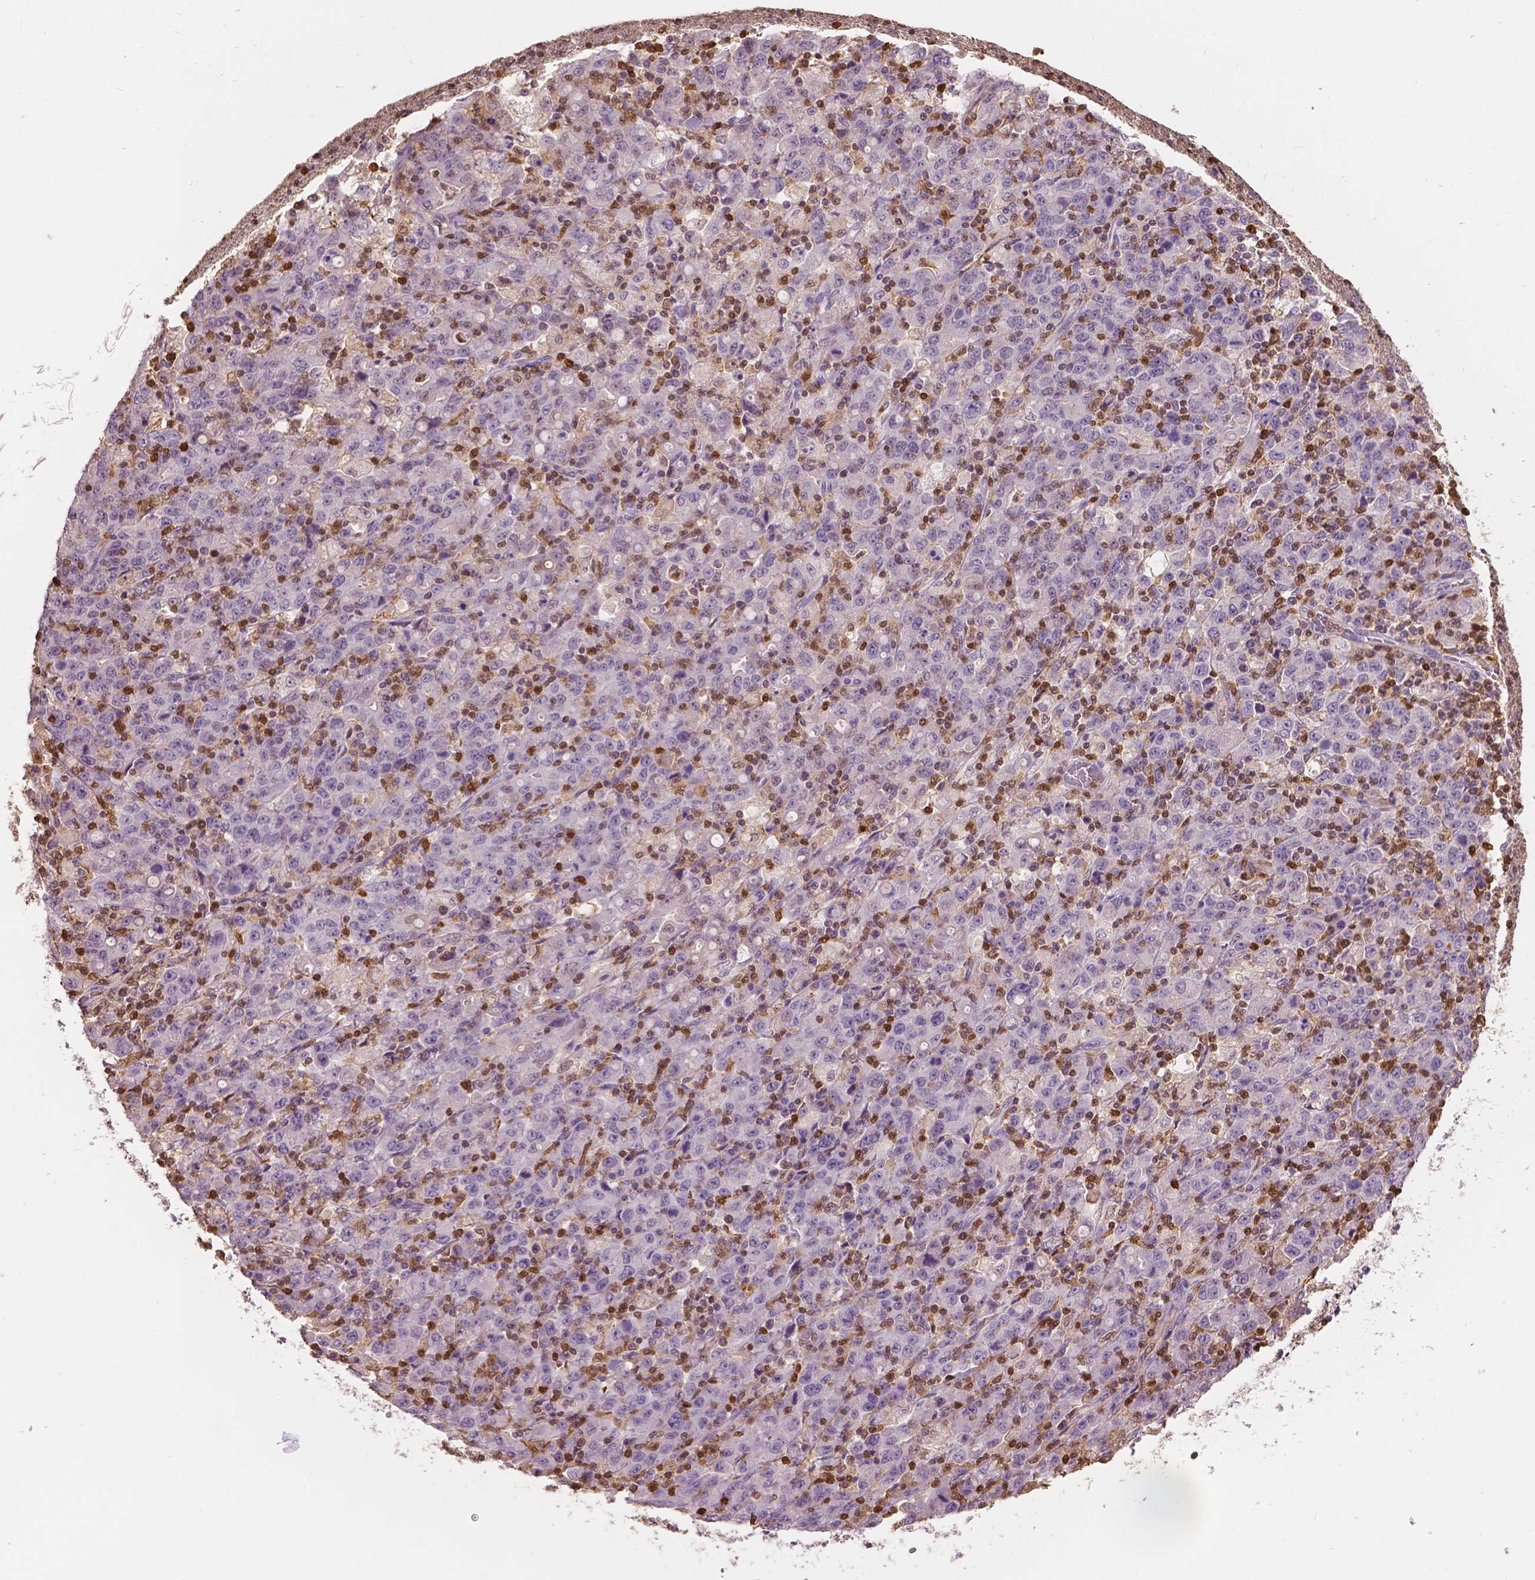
{"staining": {"intensity": "negative", "quantity": "none", "location": "none"}, "tissue": "stomach cancer", "cell_type": "Tumor cells", "image_type": "cancer", "snomed": [{"axis": "morphology", "description": "Adenocarcinoma, NOS"}, {"axis": "topography", "description": "Stomach, upper"}], "caption": "There is no significant staining in tumor cells of stomach cancer (adenocarcinoma).", "gene": "S100A4", "patient": {"sex": "male", "age": 69}}